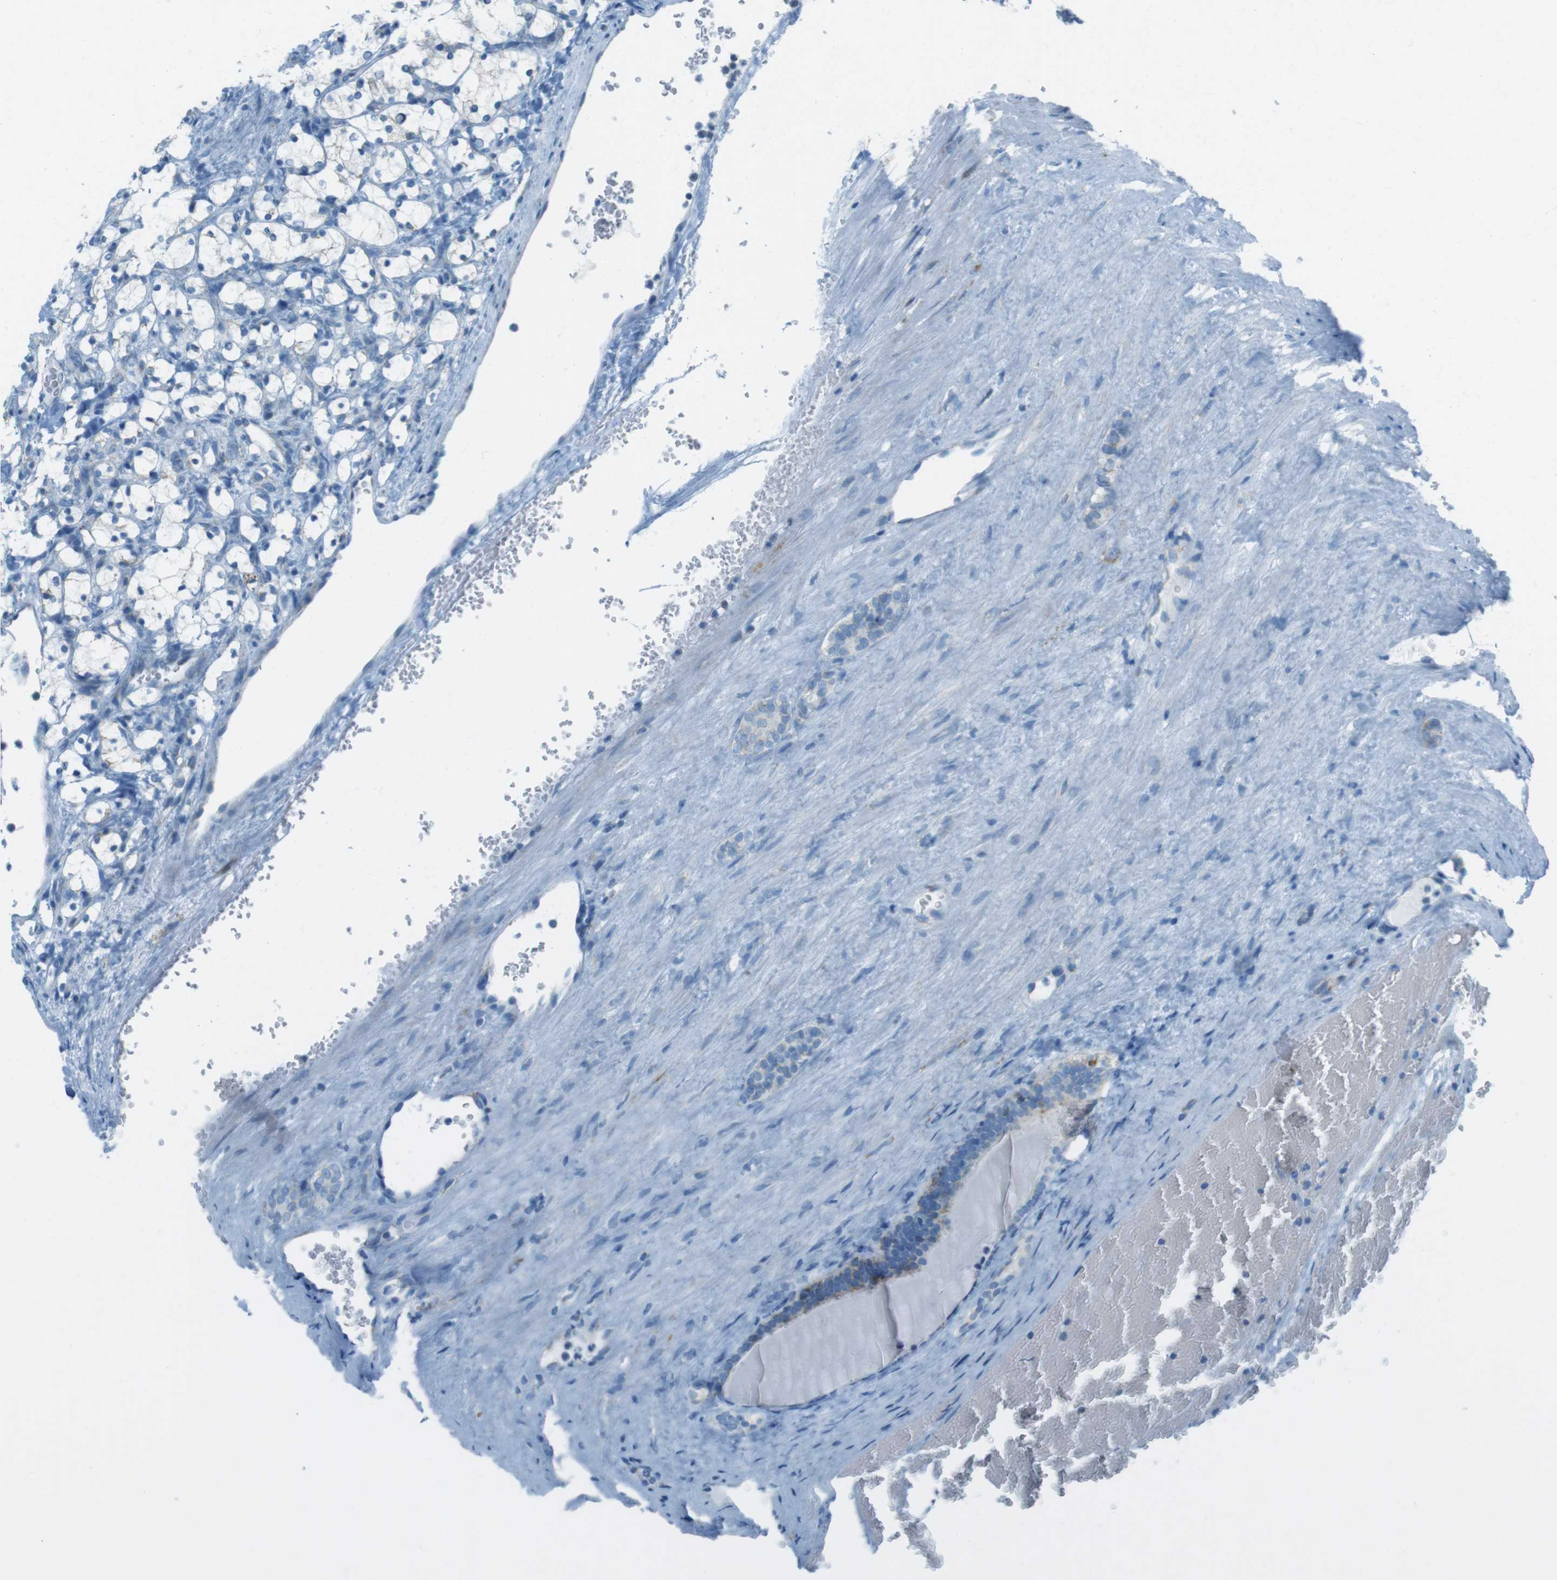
{"staining": {"intensity": "negative", "quantity": "none", "location": "none"}, "tissue": "renal cancer", "cell_type": "Tumor cells", "image_type": "cancer", "snomed": [{"axis": "morphology", "description": "Adenocarcinoma, NOS"}, {"axis": "topography", "description": "Kidney"}], "caption": "An IHC histopathology image of renal adenocarcinoma is shown. There is no staining in tumor cells of renal adenocarcinoma. (Immunohistochemistry (ihc), brightfield microscopy, high magnification).", "gene": "DNAJA3", "patient": {"sex": "female", "age": 69}}